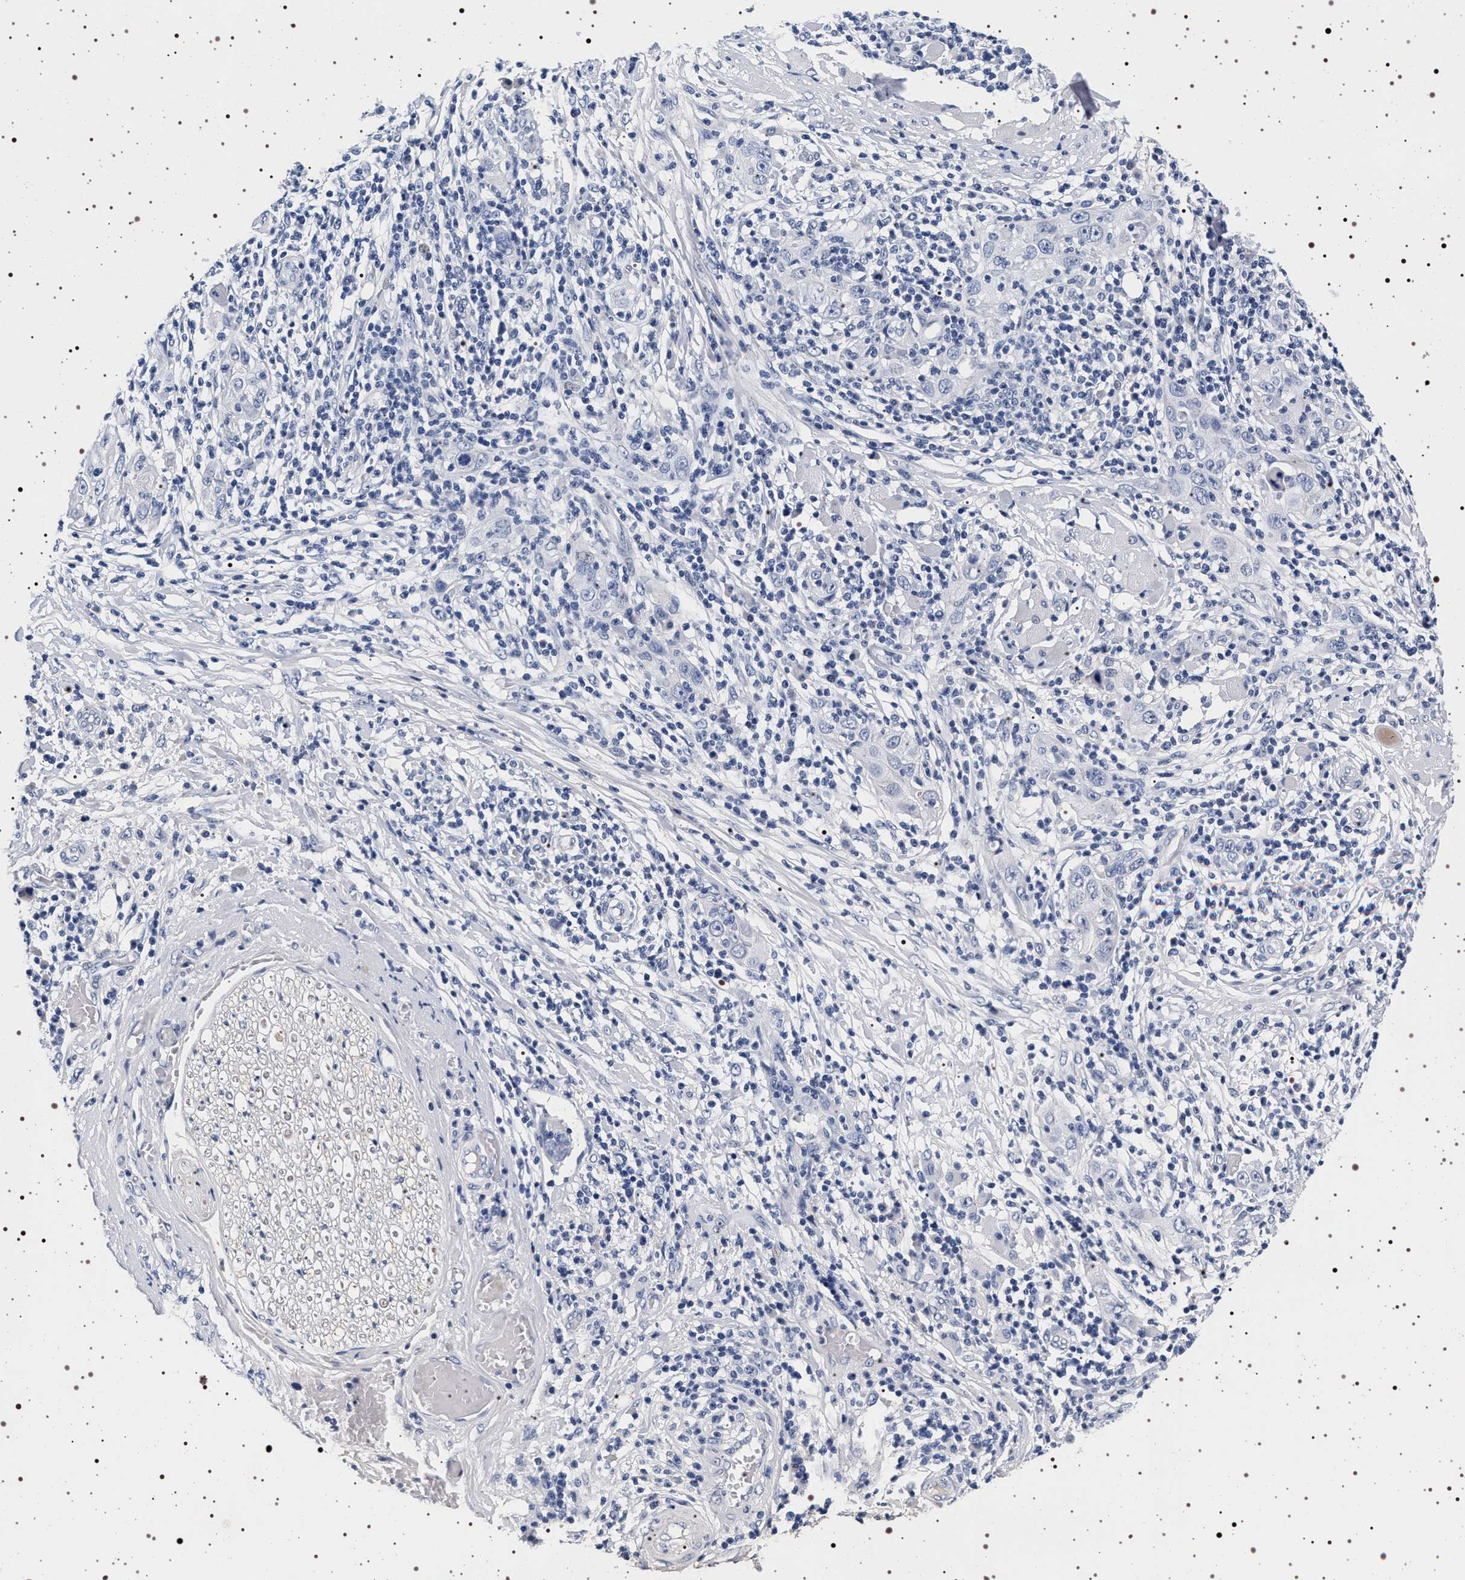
{"staining": {"intensity": "negative", "quantity": "none", "location": "none"}, "tissue": "skin cancer", "cell_type": "Tumor cells", "image_type": "cancer", "snomed": [{"axis": "morphology", "description": "Squamous cell carcinoma, NOS"}, {"axis": "topography", "description": "Skin"}], "caption": "Immunohistochemical staining of human skin cancer (squamous cell carcinoma) reveals no significant staining in tumor cells.", "gene": "MAPK10", "patient": {"sex": "female", "age": 88}}